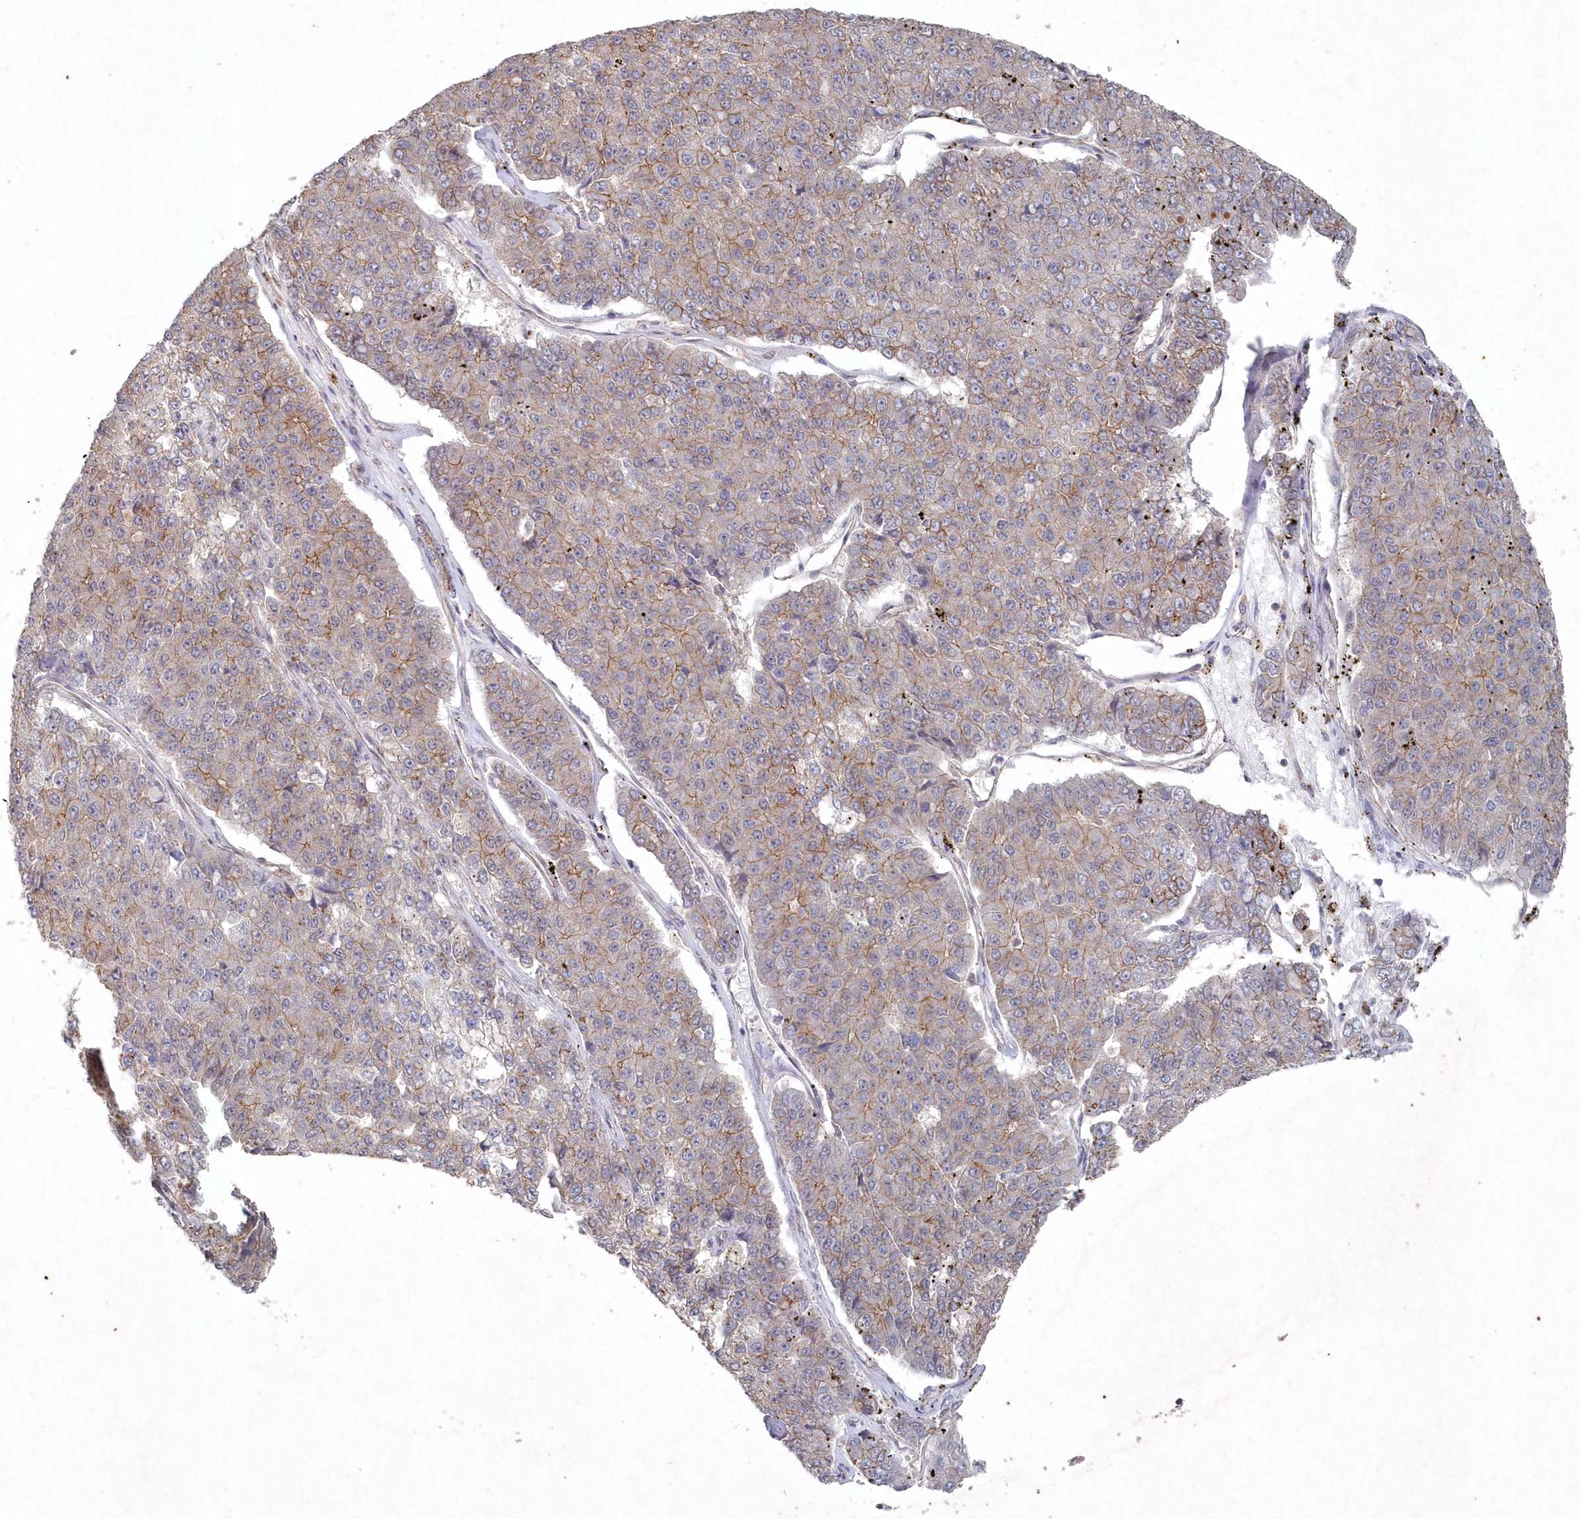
{"staining": {"intensity": "weak", "quantity": "<25%", "location": "cytoplasmic/membranous"}, "tissue": "pancreatic cancer", "cell_type": "Tumor cells", "image_type": "cancer", "snomed": [{"axis": "morphology", "description": "Adenocarcinoma, NOS"}, {"axis": "topography", "description": "Pancreas"}], "caption": "The histopathology image shows no staining of tumor cells in pancreatic cancer.", "gene": "VSIG2", "patient": {"sex": "male", "age": 50}}